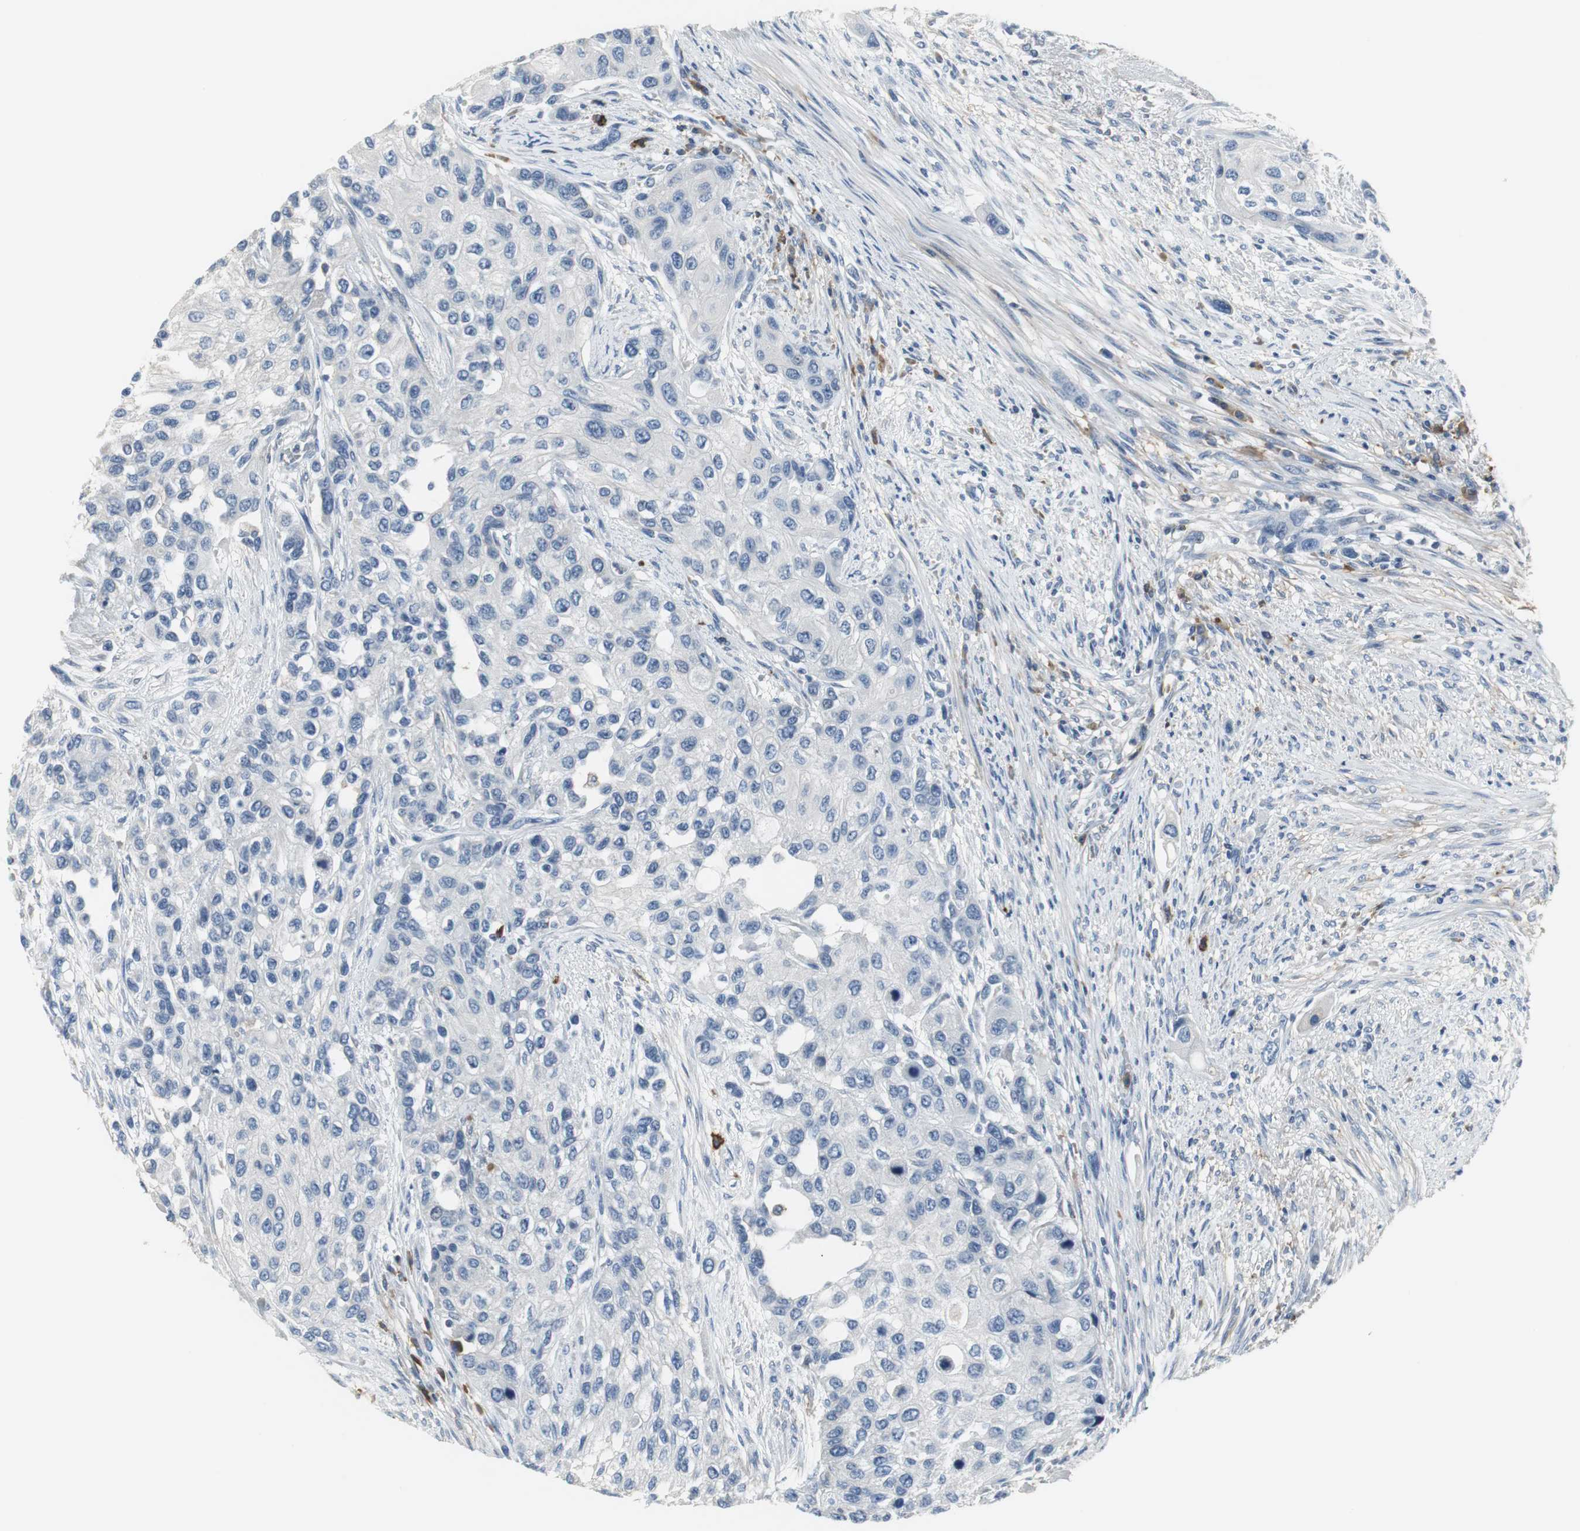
{"staining": {"intensity": "negative", "quantity": "none", "location": "none"}, "tissue": "urothelial cancer", "cell_type": "Tumor cells", "image_type": "cancer", "snomed": [{"axis": "morphology", "description": "Urothelial carcinoma, High grade"}, {"axis": "topography", "description": "Urinary bladder"}], "caption": "This micrograph is of high-grade urothelial carcinoma stained with IHC to label a protein in brown with the nuclei are counter-stained blue. There is no expression in tumor cells.", "gene": "SLC2A5", "patient": {"sex": "female", "age": 56}}